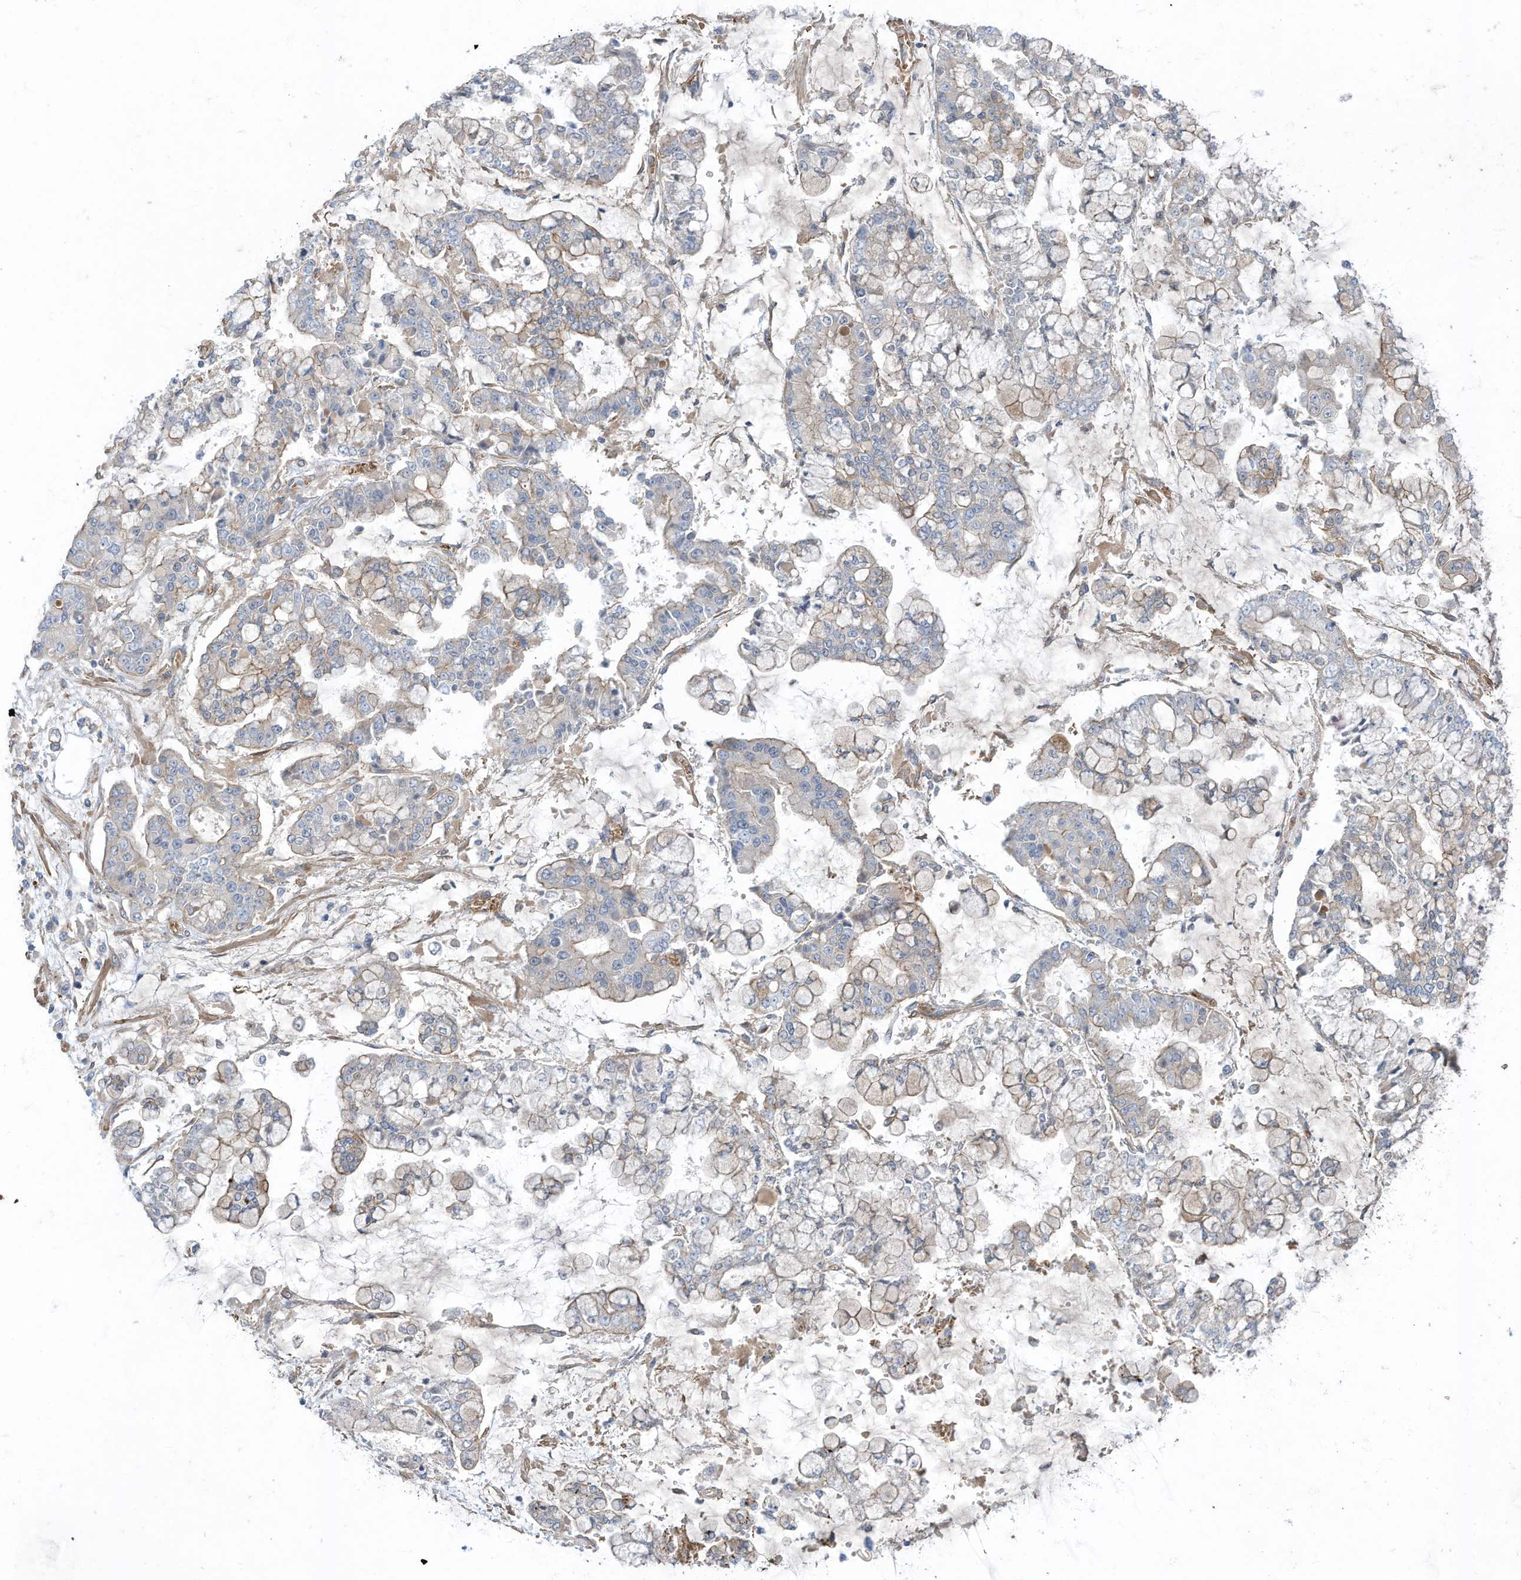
{"staining": {"intensity": "negative", "quantity": "none", "location": "none"}, "tissue": "stomach cancer", "cell_type": "Tumor cells", "image_type": "cancer", "snomed": [{"axis": "morphology", "description": "Normal tissue, NOS"}, {"axis": "morphology", "description": "Adenocarcinoma, NOS"}, {"axis": "topography", "description": "Stomach, upper"}, {"axis": "topography", "description": "Stomach"}], "caption": "Histopathology image shows no protein positivity in tumor cells of stomach adenocarcinoma tissue.", "gene": "SLC17A7", "patient": {"sex": "male", "age": 76}}